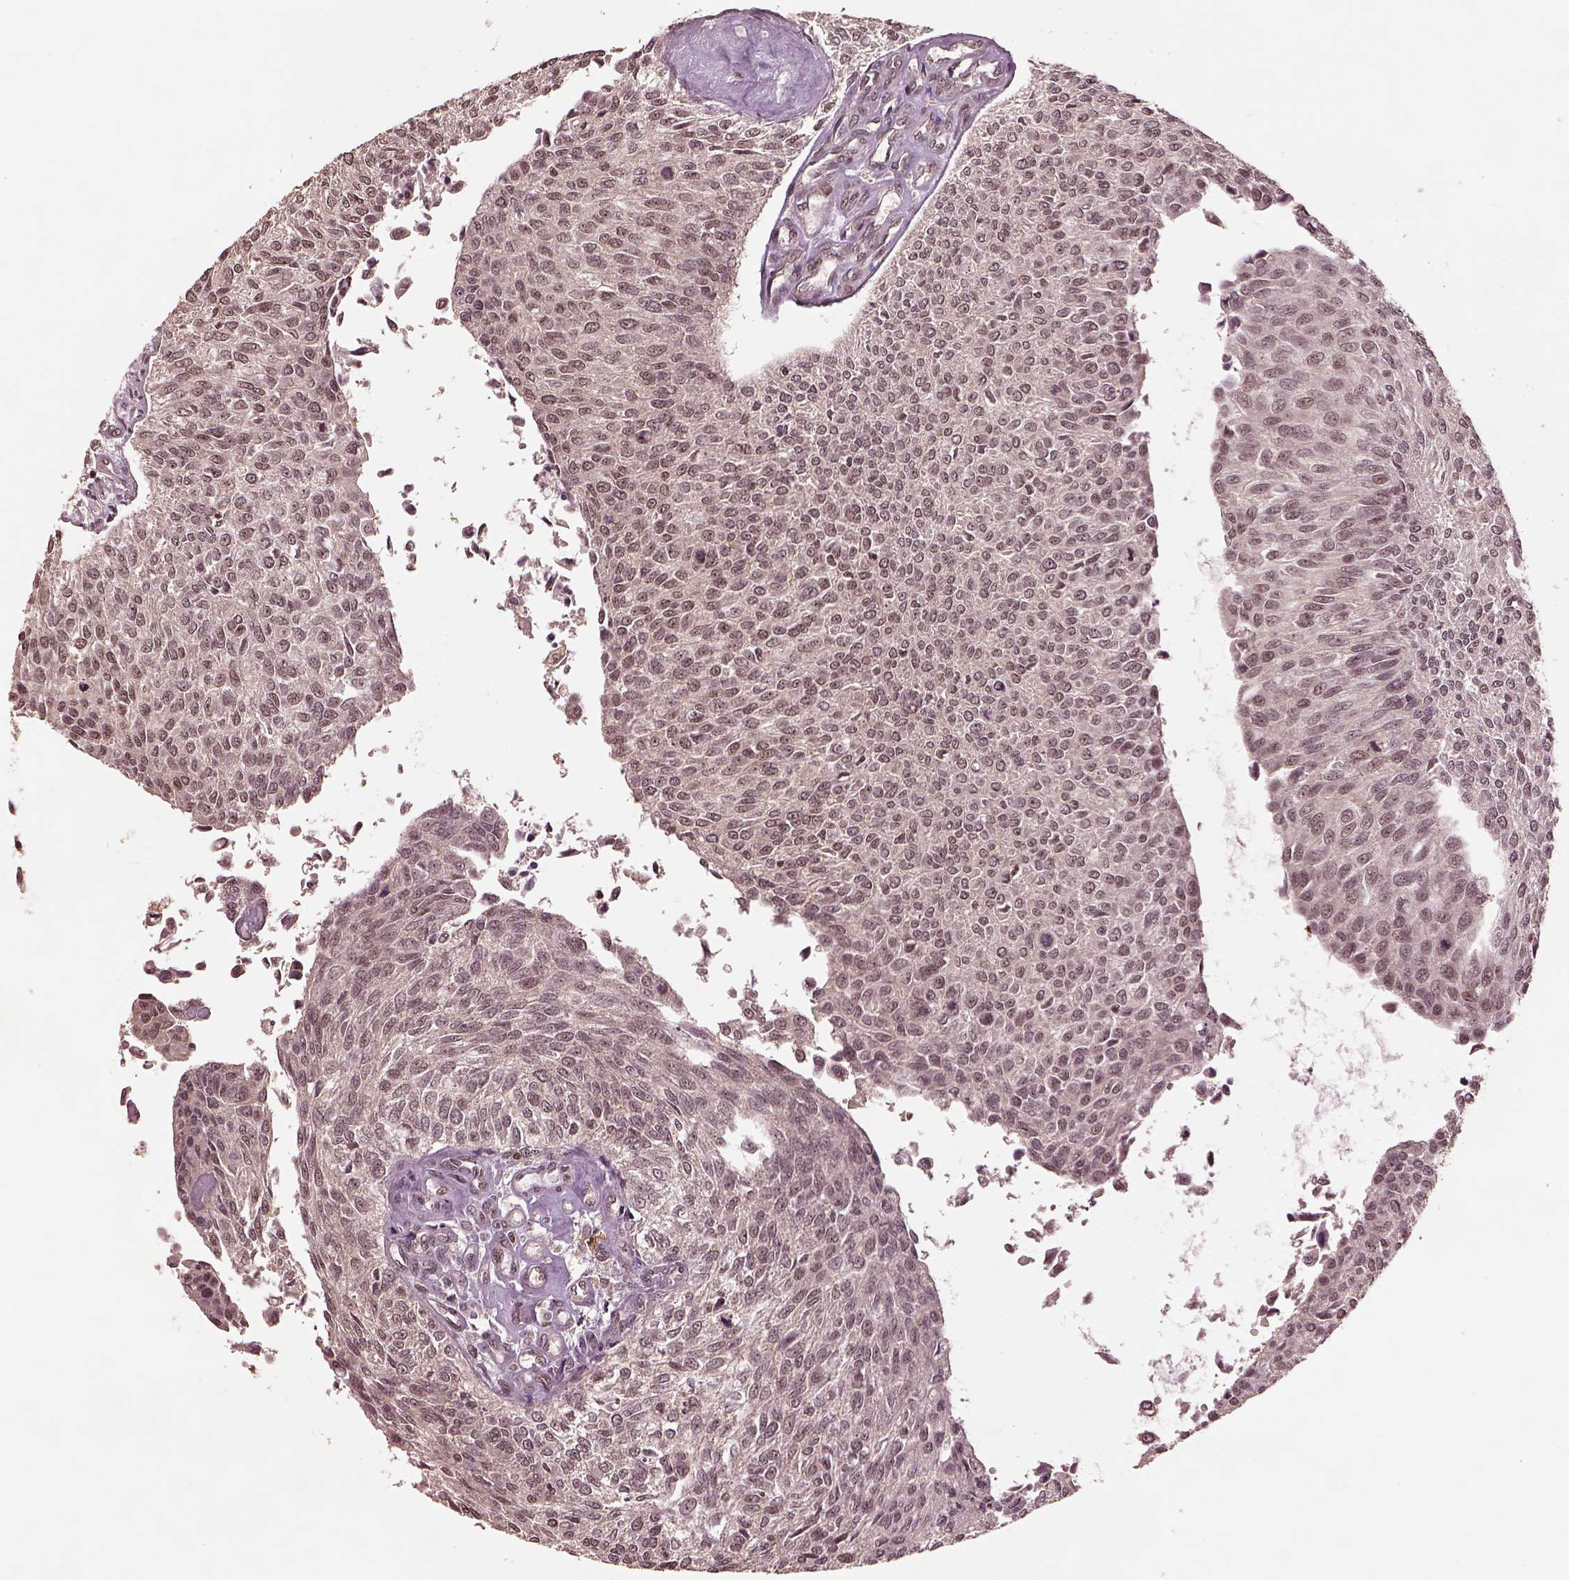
{"staining": {"intensity": "weak", "quantity": "25%-75%", "location": "nuclear"}, "tissue": "urothelial cancer", "cell_type": "Tumor cells", "image_type": "cancer", "snomed": [{"axis": "morphology", "description": "Urothelial carcinoma, NOS"}, {"axis": "topography", "description": "Urinary bladder"}], "caption": "Immunohistochemistry histopathology image of human transitional cell carcinoma stained for a protein (brown), which demonstrates low levels of weak nuclear positivity in about 25%-75% of tumor cells.", "gene": "BRD9", "patient": {"sex": "male", "age": 55}}